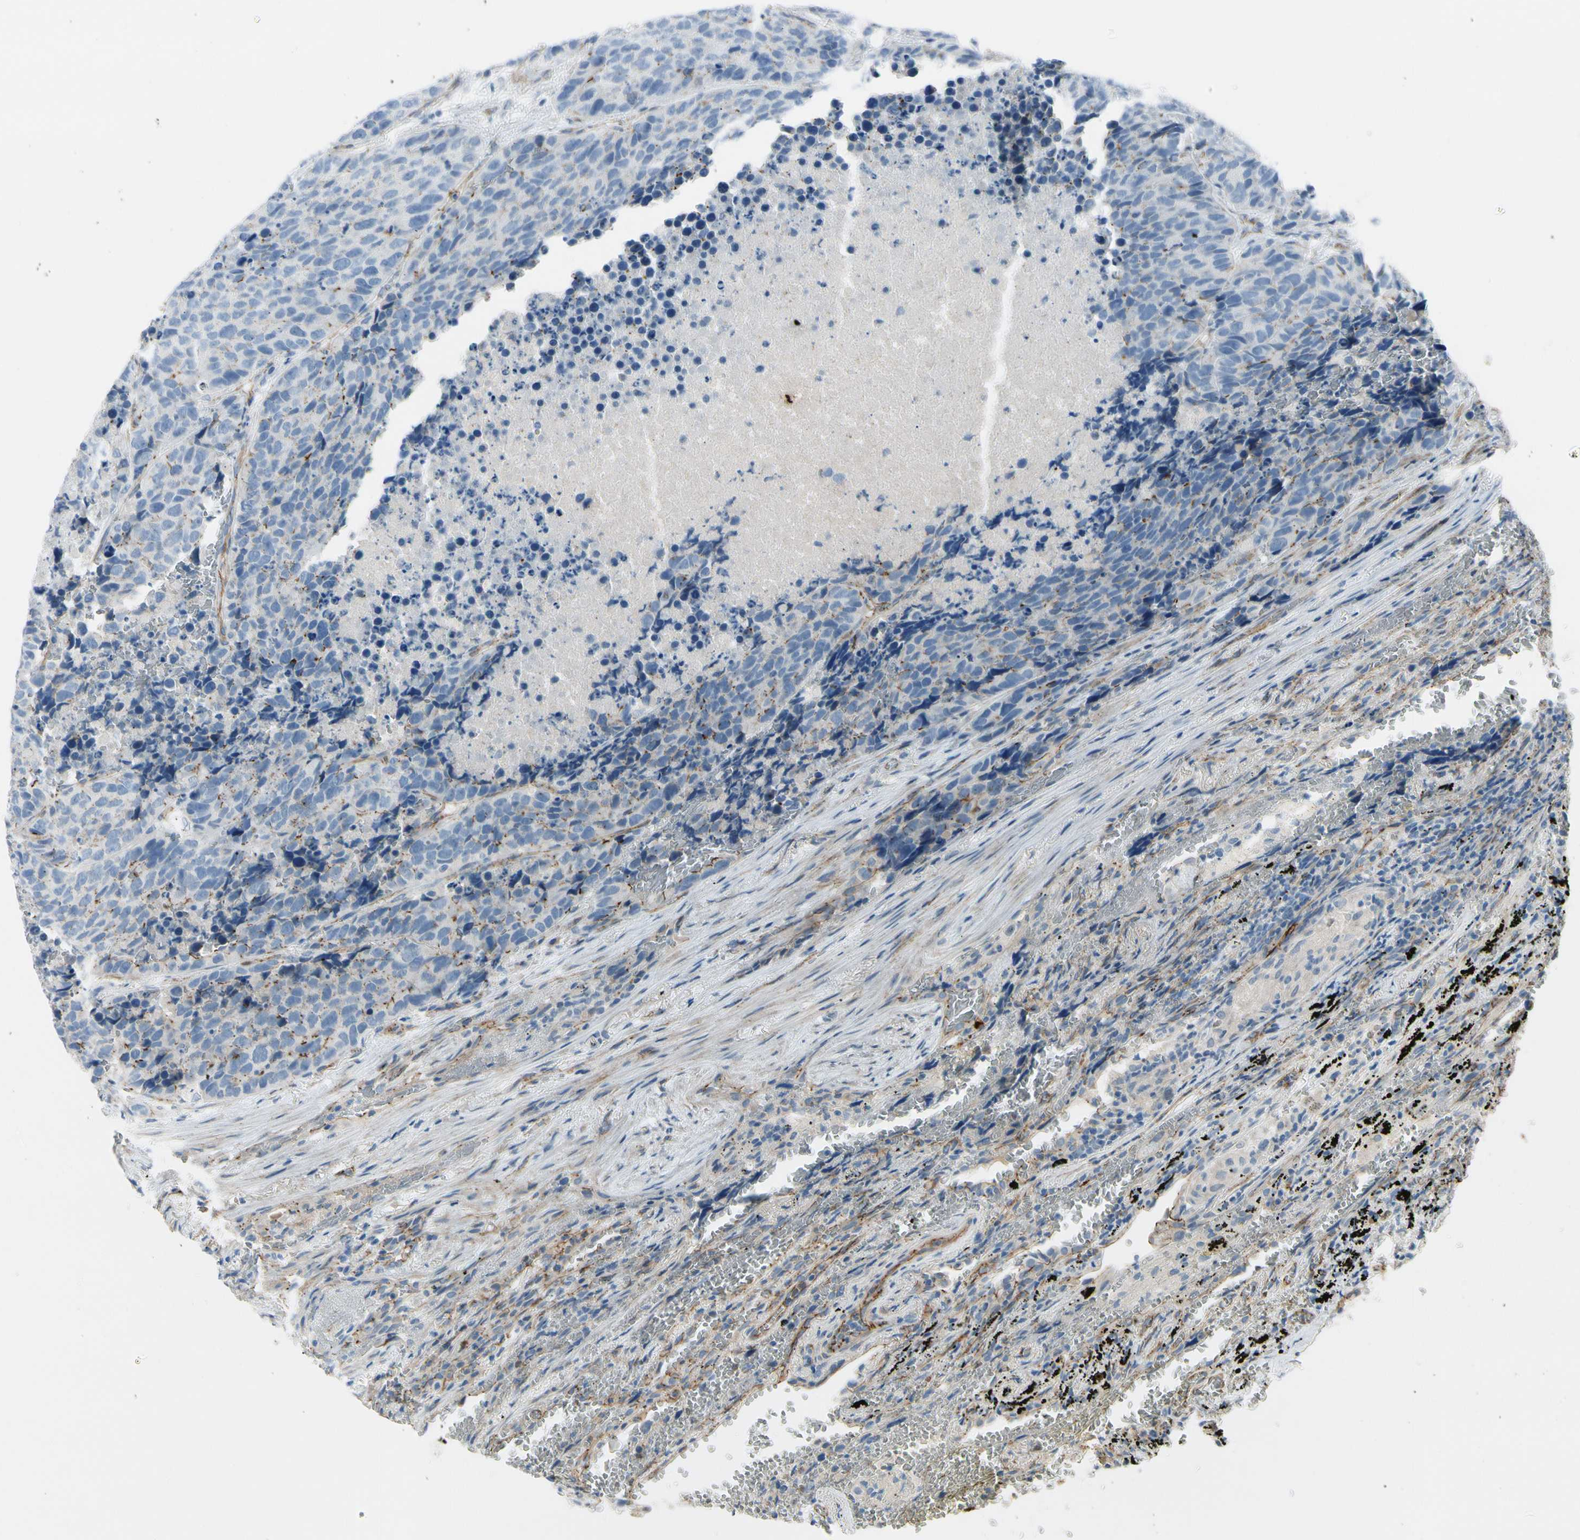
{"staining": {"intensity": "negative", "quantity": "none", "location": "none"}, "tissue": "carcinoid", "cell_type": "Tumor cells", "image_type": "cancer", "snomed": [{"axis": "morphology", "description": "Carcinoid, malignant, NOS"}, {"axis": "topography", "description": "Lung"}], "caption": "Carcinoid was stained to show a protein in brown. There is no significant positivity in tumor cells.", "gene": "TJP1", "patient": {"sex": "male", "age": 60}}